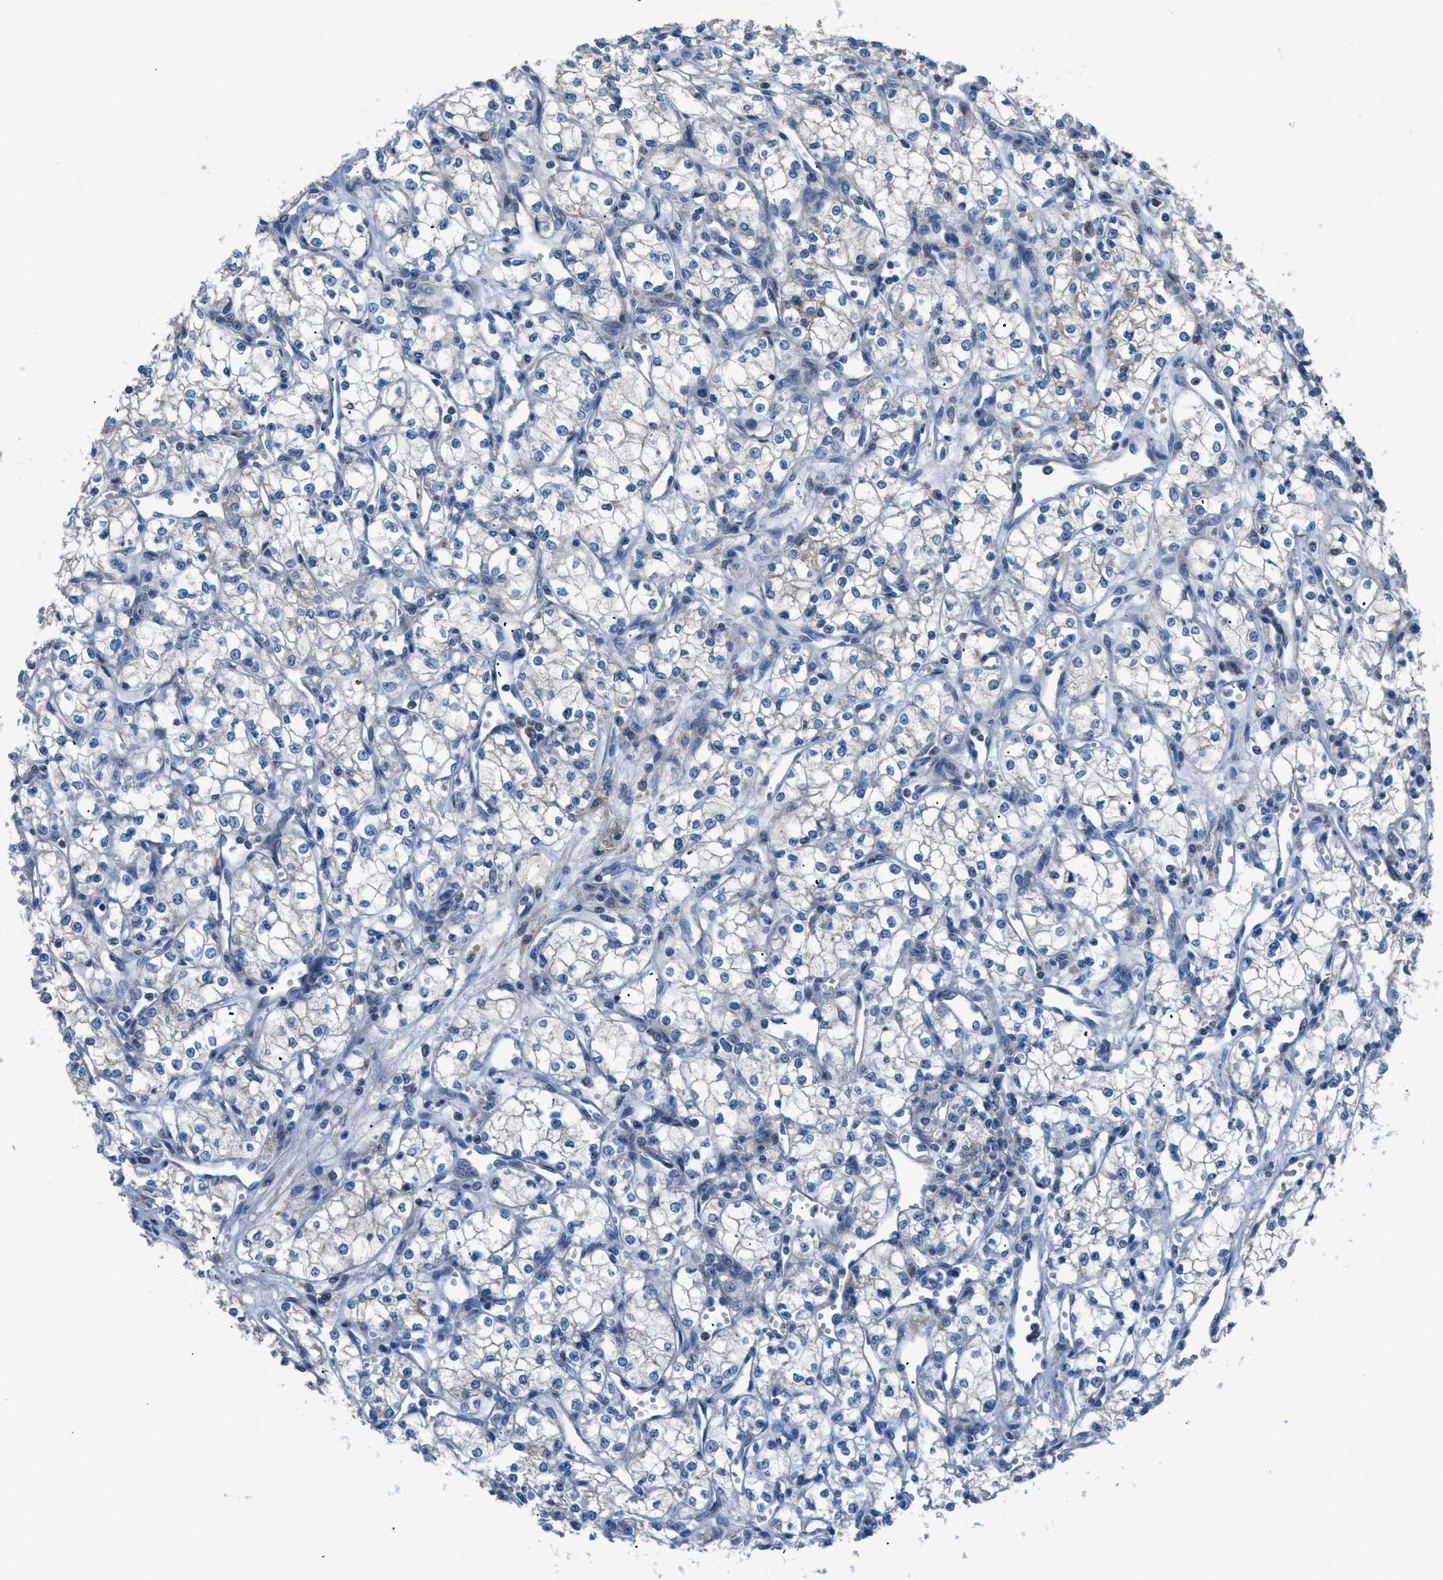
{"staining": {"intensity": "negative", "quantity": "none", "location": "none"}, "tissue": "renal cancer", "cell_type": "Tumor cells", "image_type": "cancer", "snomed": [{"axis": "morphology", "description": "Adenocarcinoma, NOS"}, {"axis": "topography", "description": "Kidney"}], "caption": "An image of human renal cancer (adenocarcinoma) is negative for staining in tumor cells.", "gene": "SGCZ", "patient": {"sex": "male", "age": 59}}